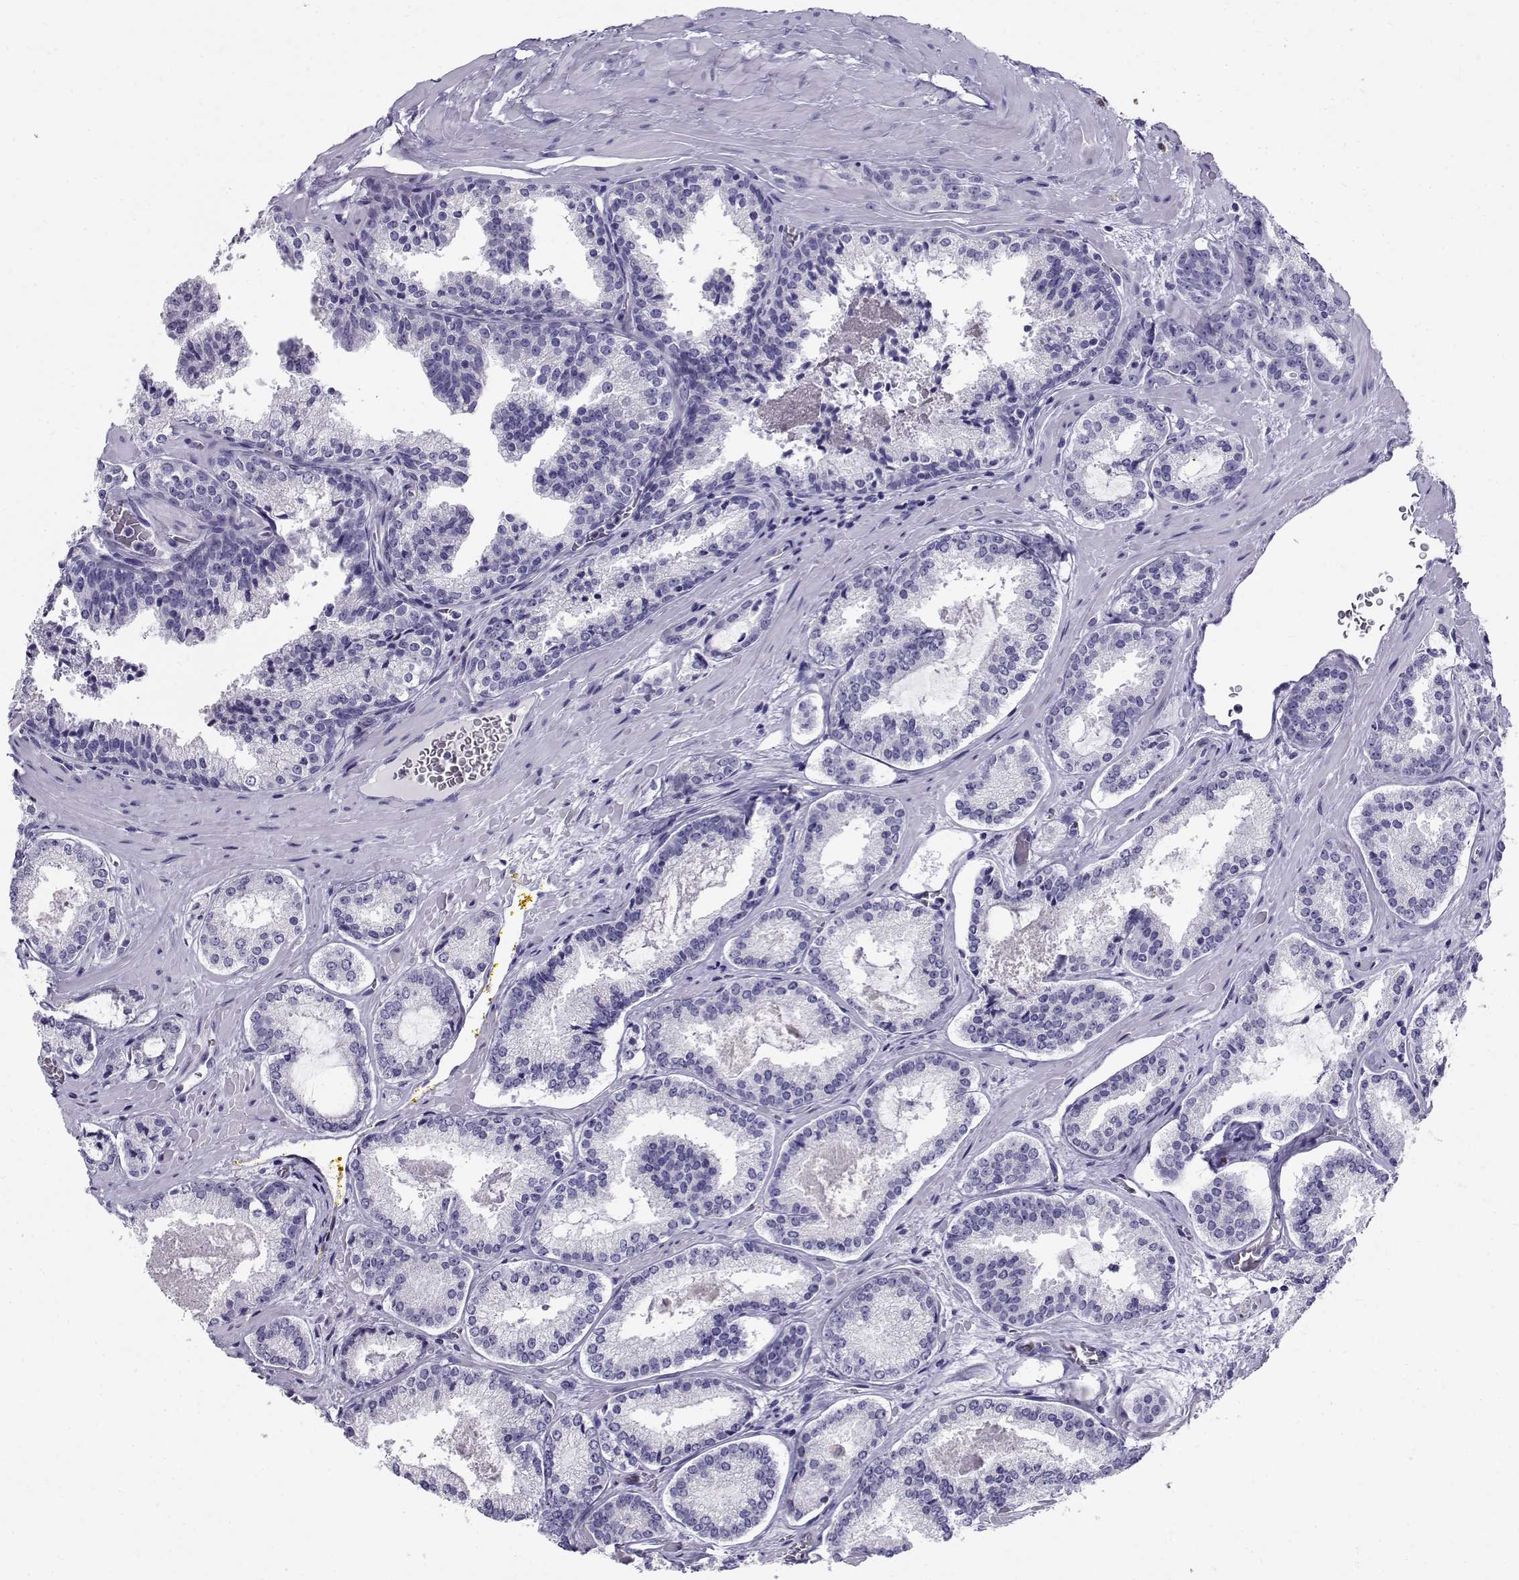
{"staining": {"intensity": "negative", "quantity": "none", "location": "none"}, "tissue": "prostate cancer", "cell_type": "Tumor cells", "image_type": "cancer", "snomed": [{"axis": "morphology", "description": "Adenocarcinoma, NOS"}, {"axis": "morphology", "description": "Adenocarcinoma, High grade"}, {"axis": "topography", "description": "Prostate"}], "caption": "The photomicrograph reveals no staining of tumor cells in adenocarcinoma (prostate).", "gene": "CABS1", "patient": {"sex": "male", "age": 62}}